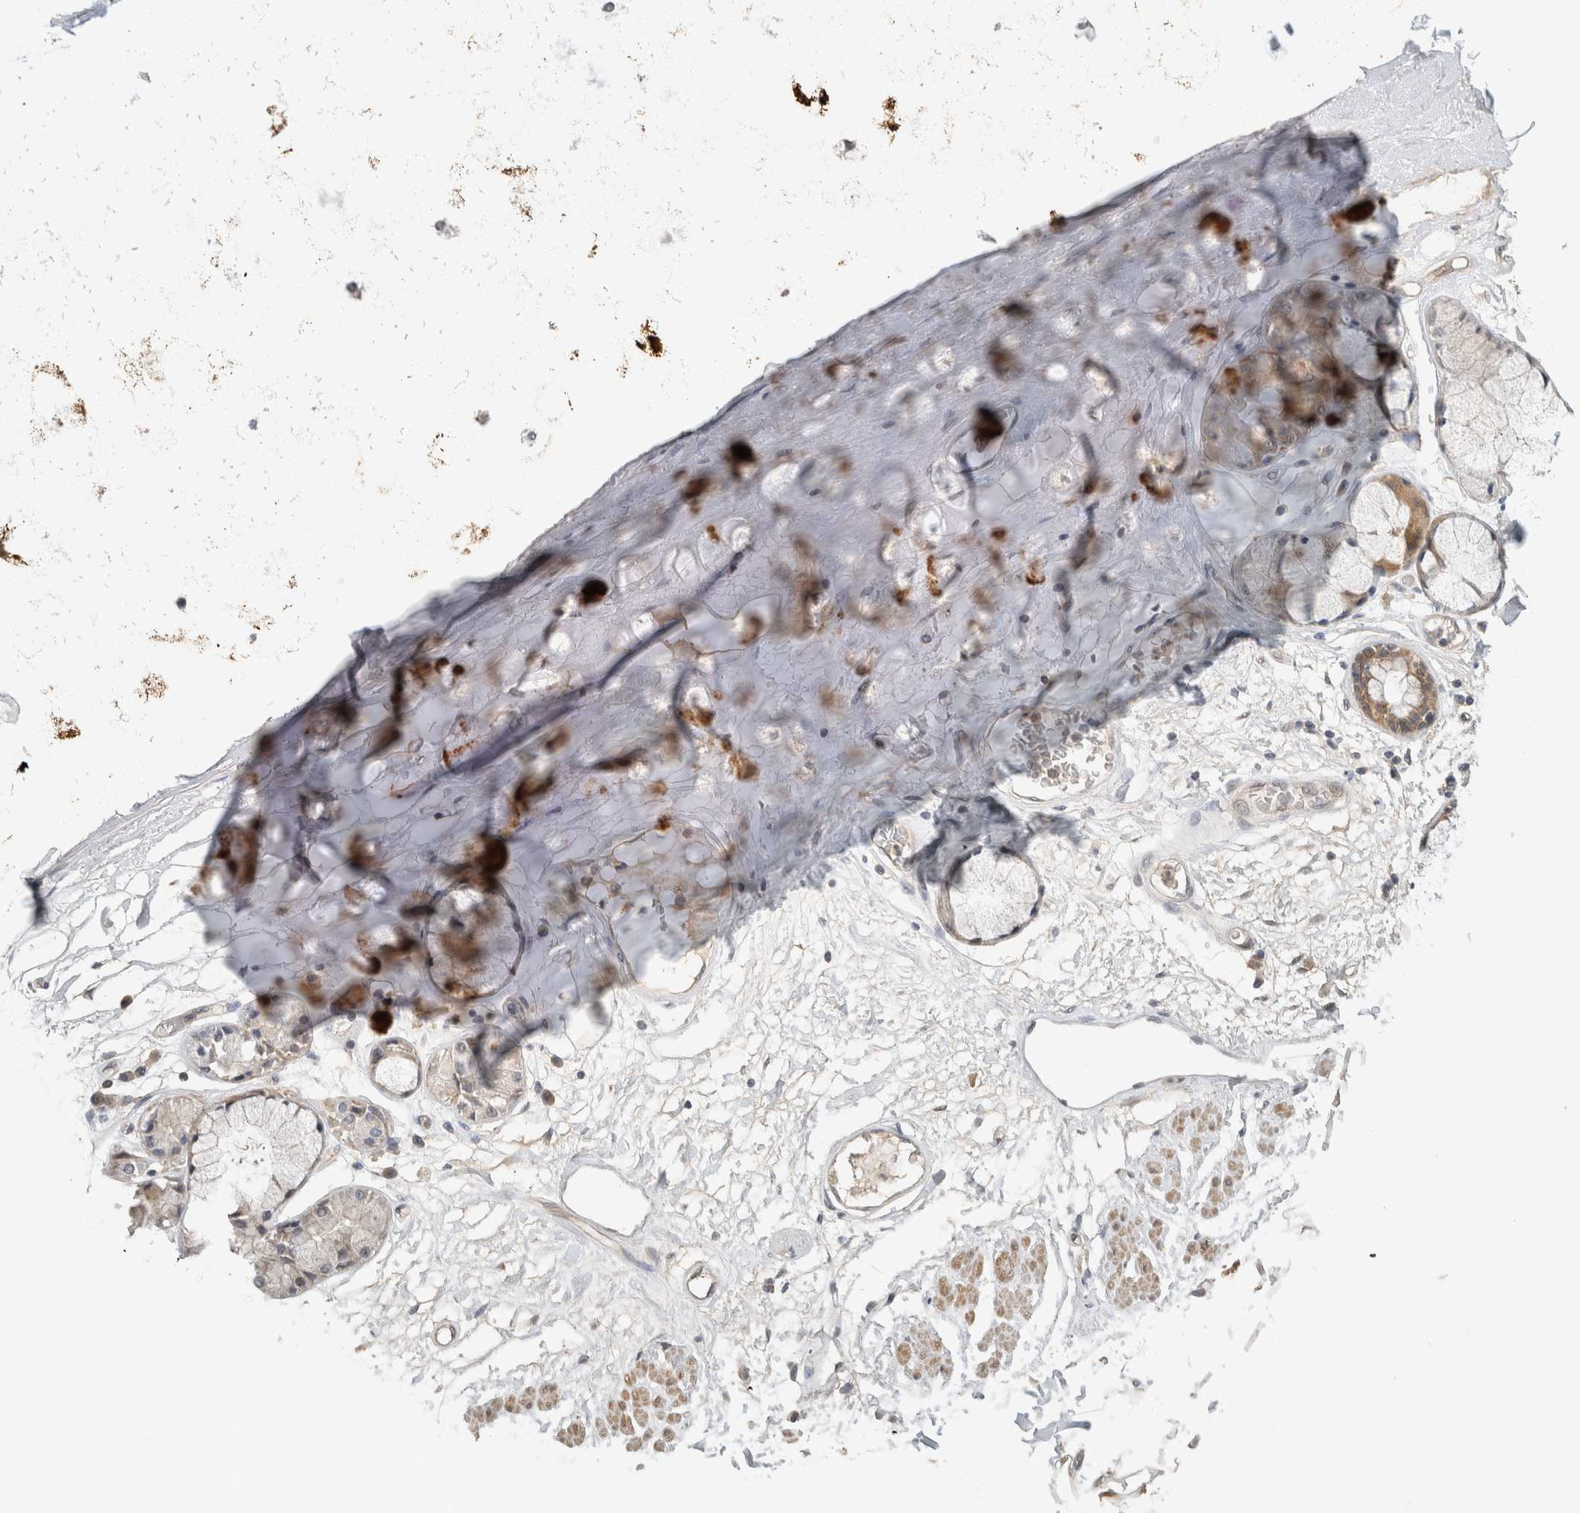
{"staining": {"intensity": "negative", "quantity": "none", "location": "none"}, "tissue": "adipose tissue", "cell_type": "Adipocytes", "image_type": "normal", "snomed": [{"axis": "morphology", "description": "Normal tissue, NOS"}, {"axis": "topography", "description": "Bronchus"}], "caption": "IHC micrograph of normal adipose tissue stained for a protein (brown), which demonstrates no staining in adipocytes. Brightfield microscopy of IHC stained with DAB (3,3'-diaminobenzidine) (brown) and hematoxylin (blue), captured at high magnification.", "gene": "ERCC6L2", "patient": {"sex": "male", "age": 66}}